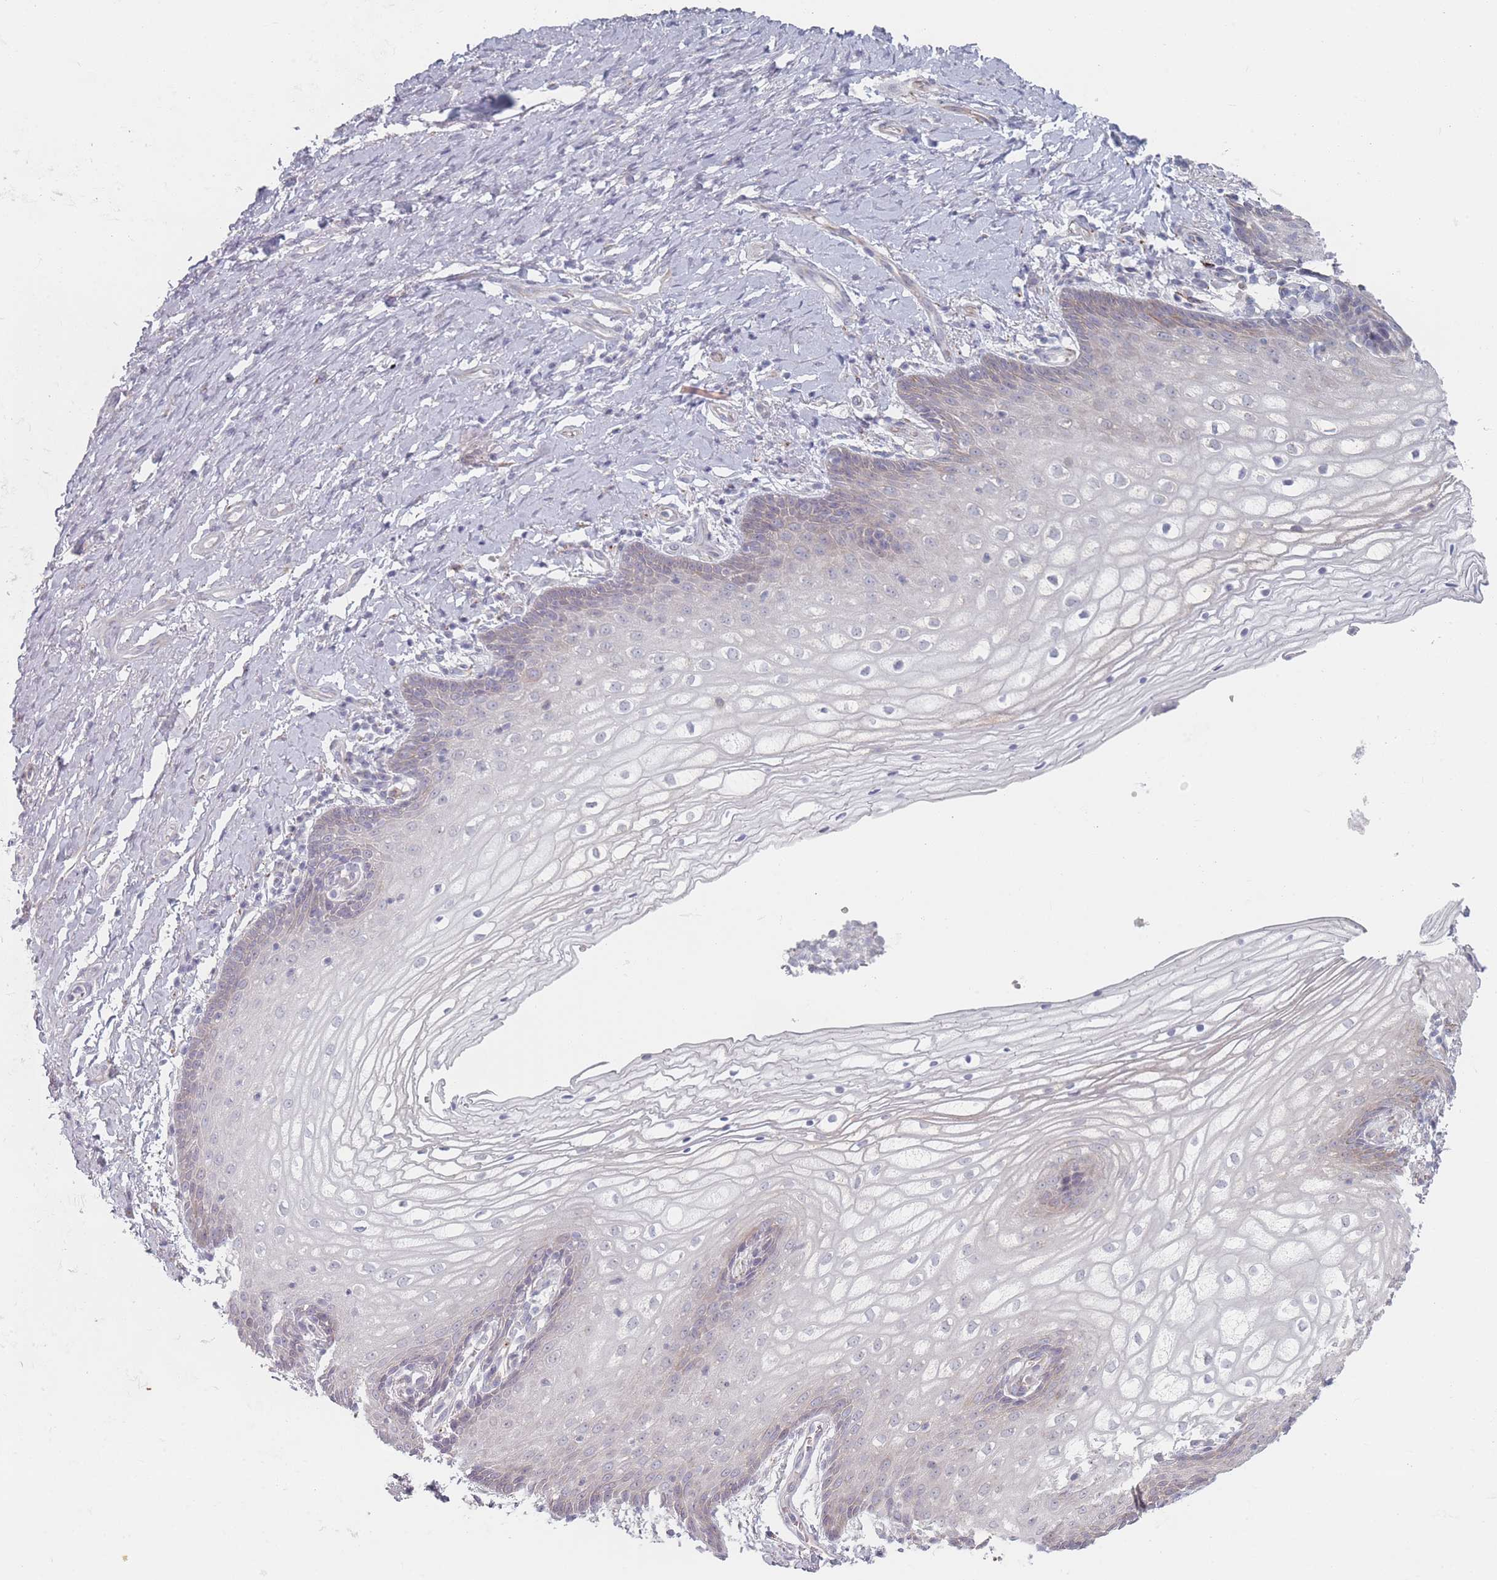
{"staining": {"intensity": "weak", "quantity": "<25%", "location": "cytoplasmic/membranous"}, "tissue": "vagina", "cell_type": "Squamous epithelial cells", "image_type": "normal", "snomed": [{"axis": "morphology", "description": "Normal tissue, NOS"}, {"axis": "topography", "description": "Vagina"}], "caption": "DAB (3,3'-diaminobenzidine) immunohistochemical staining of normal human vagina exhibits no significant expression in squamous epithelial cells. (DAB (3,3'-diaminobenzidine) immunohistochemistry (IHC) visualized using brightfield microscopy, high magnification).", "gene": "RNF4", "patient": {"sex": "female", "age": 60}}